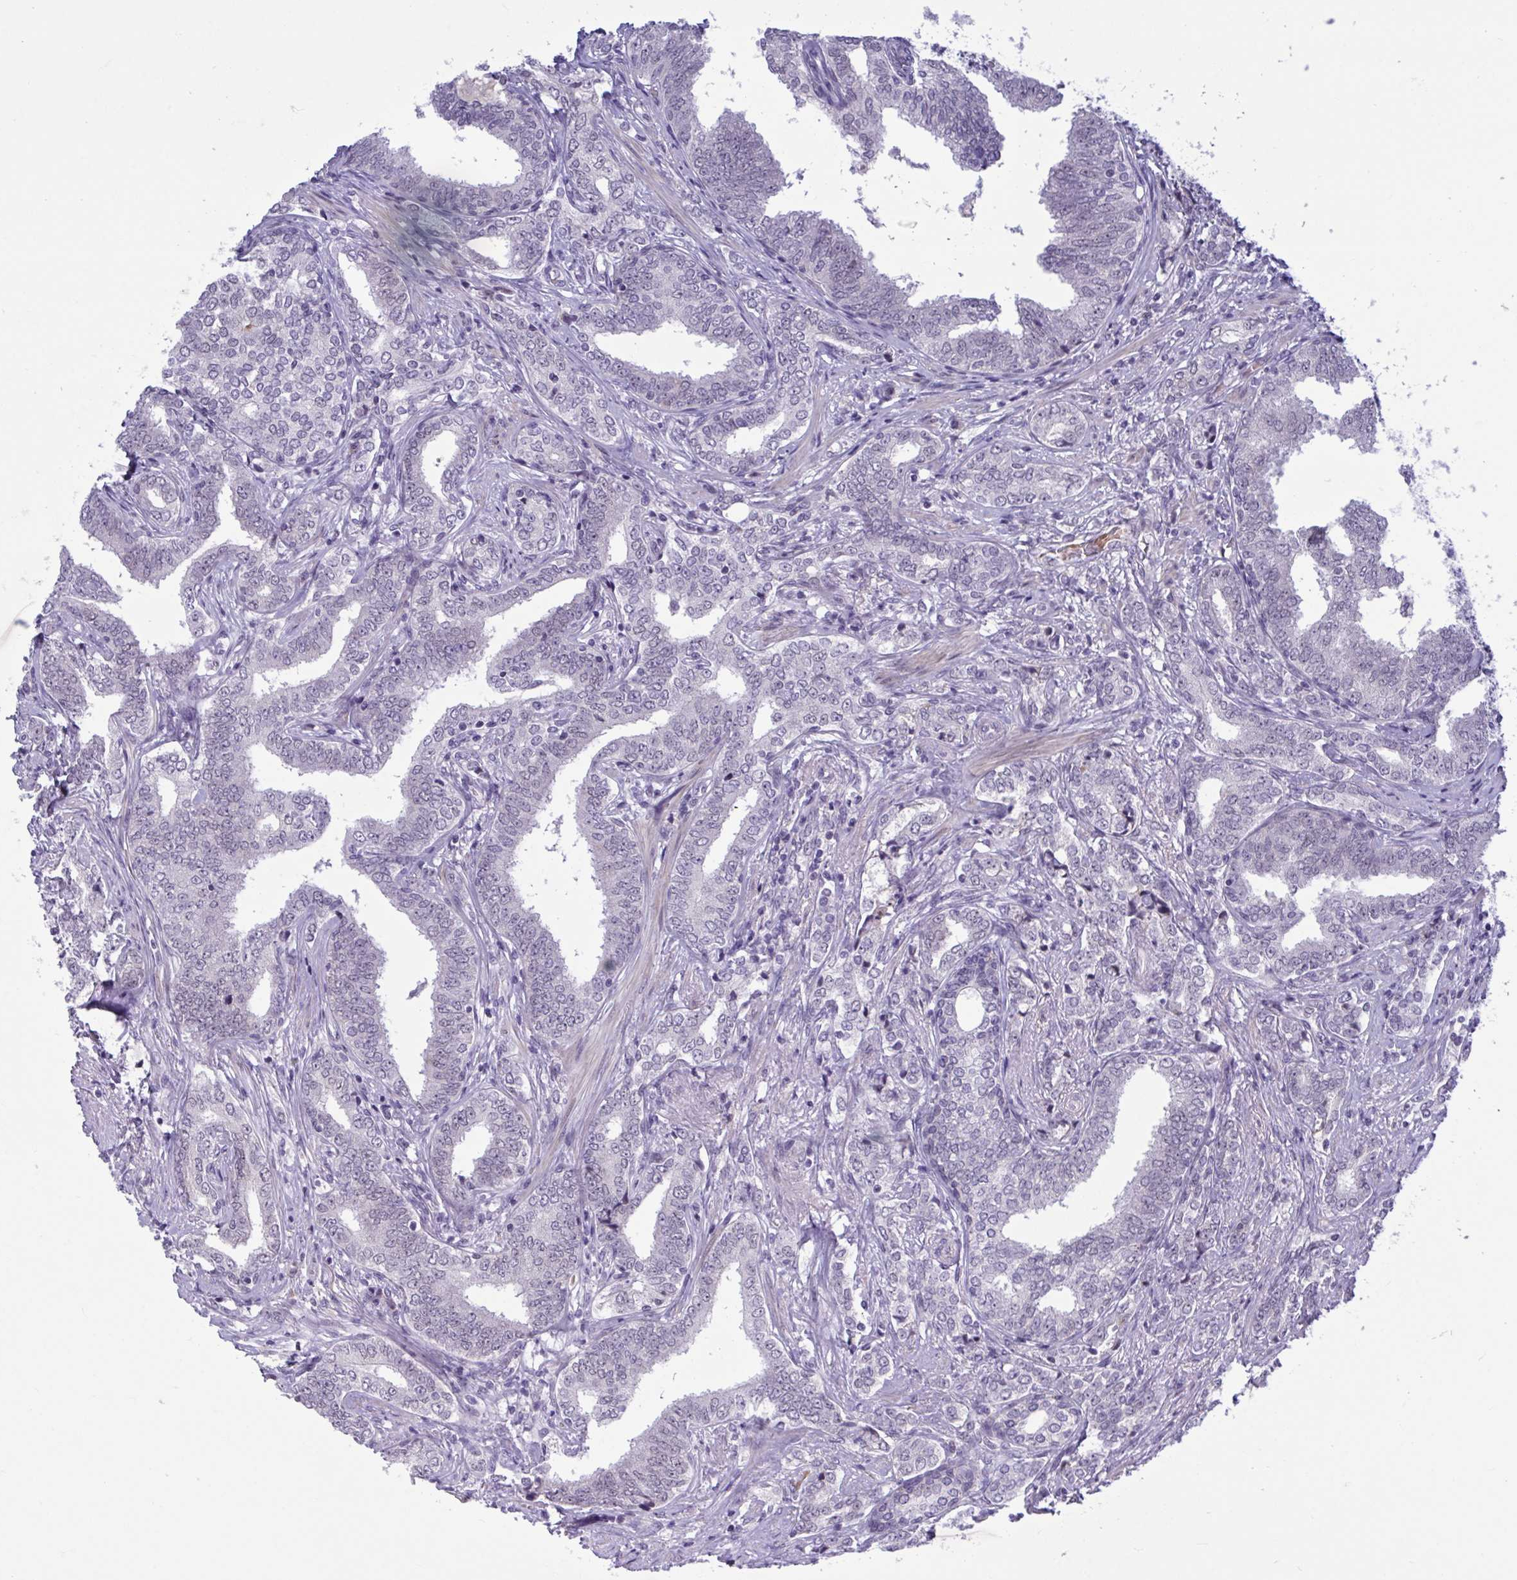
{"staining": {"intensity": "negative", "quantity": "none", "location": "none"}, "tissue": "prostate cancer", "cell_type": "Tumor cells", "image_type": "cancer", "snomed": [{"axis": "morphology", "description": "Adenocarcinoma, High grade"}, {"axis": "topography", "description": "Prostate"}], "caption": "A high-resolution photomicrograph shows IHC staining of high-grade adenocarcinoma (prostate), which reveals no significant expression in tumor cells. Brightfield microscopy of immunohistochemistry stained with DAB (brown) and hematoxylin (blue), captured at high magnification.", "gene": "CNGB3", "patient": {"sex": "male", "age": 72}}